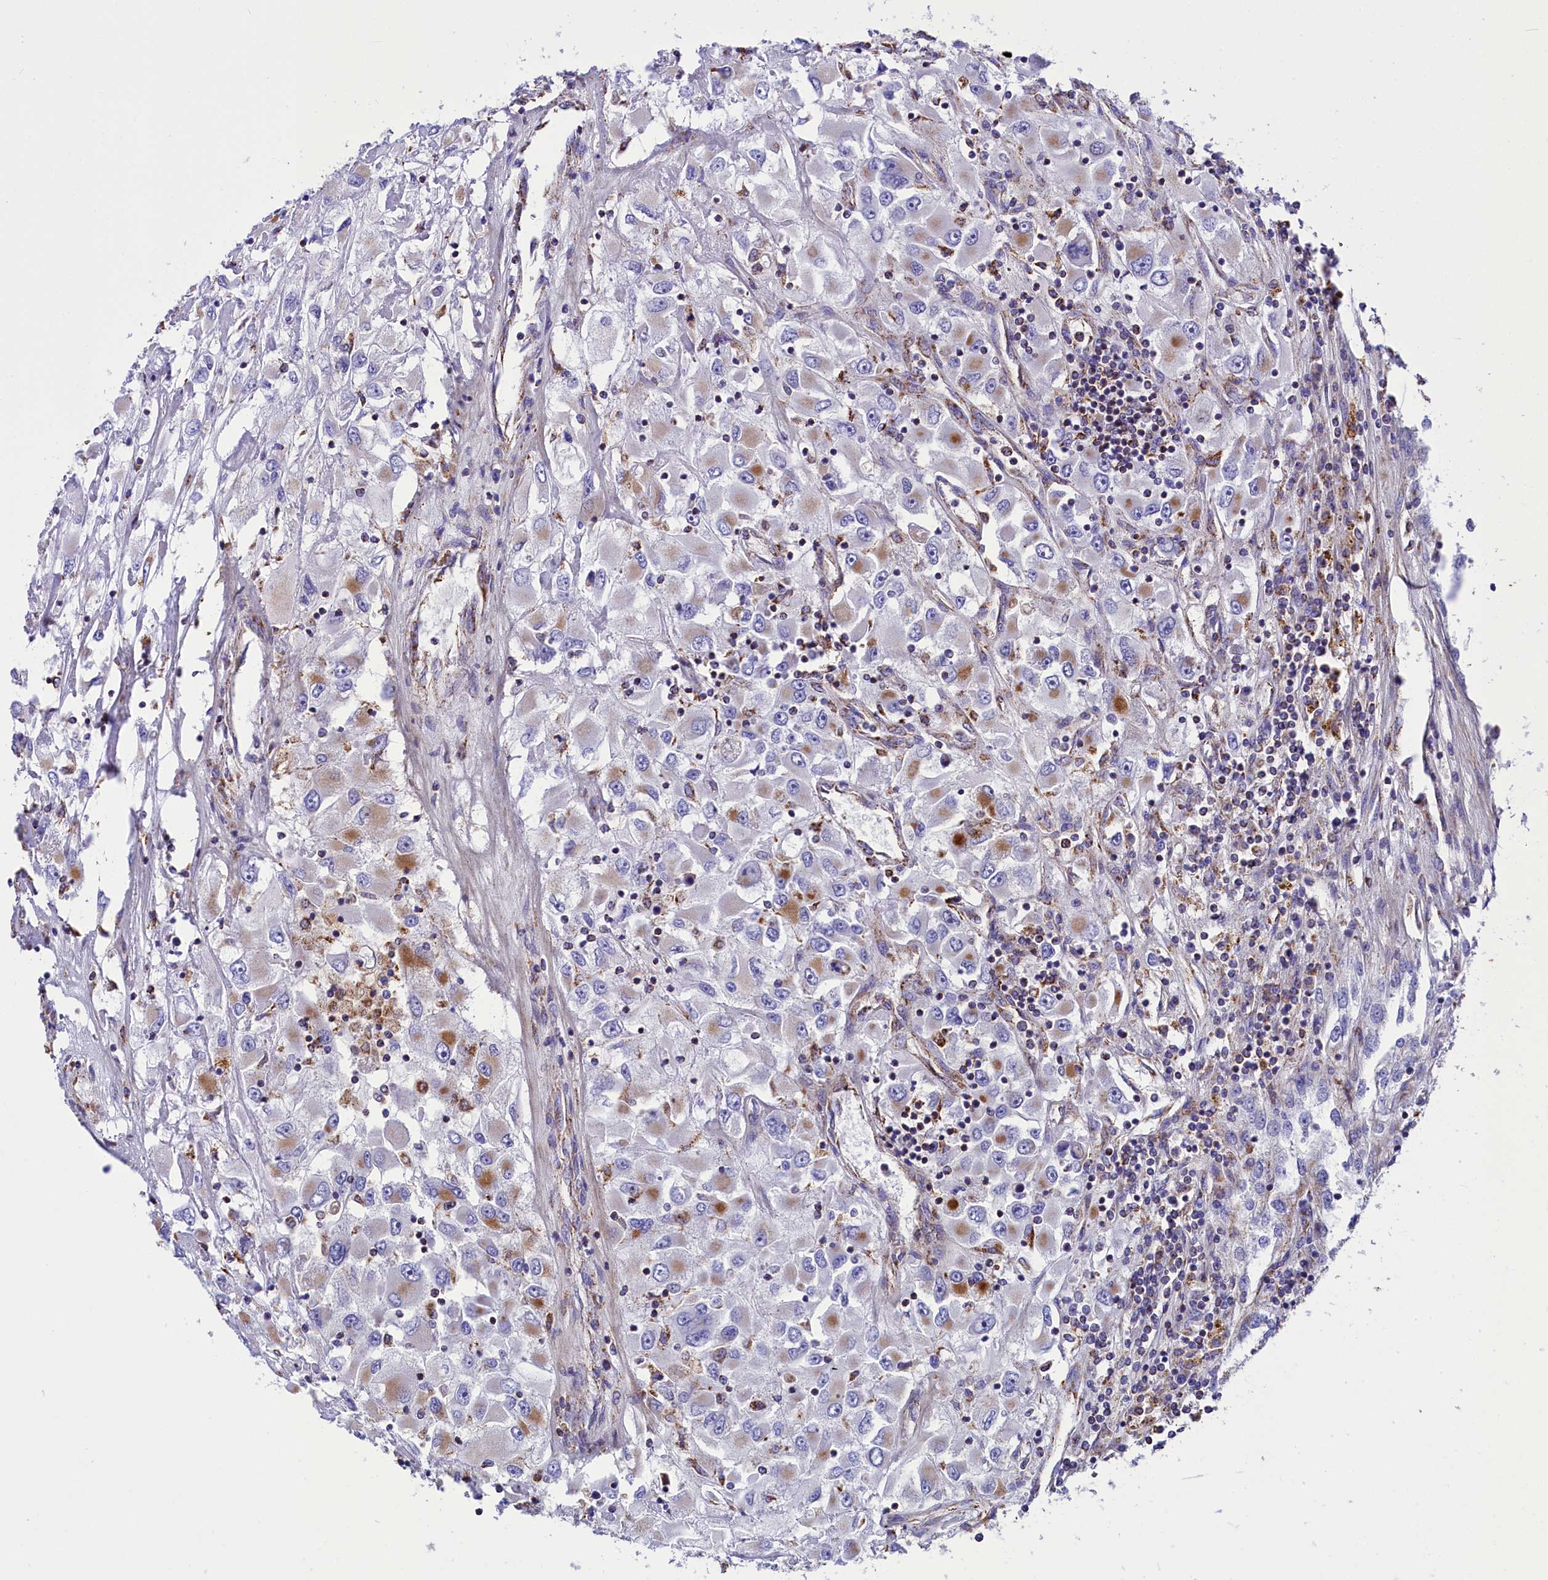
{"staining": {"intensity": "moderate", "quantity": "25%-75%", "location": "cytoplasmic/membranous"}, "tissue": "renal cancer", "cell_type": "Tumor cells", "image_type": "cancer", "snomed": [{"axis": "morphology", "description": "Adenocarcinoma, NOS"}, {"axis": "topography", "description": "Kidney"}], "caption": "Adenocarcinoma (renal) stained with a brown dye reveals moderate cytoplasmic/membranous positive positivity in about 25%-75% of tumor cells.", "gene": "SLC39A3", "patient": {"sex": "female", "age": 52}}